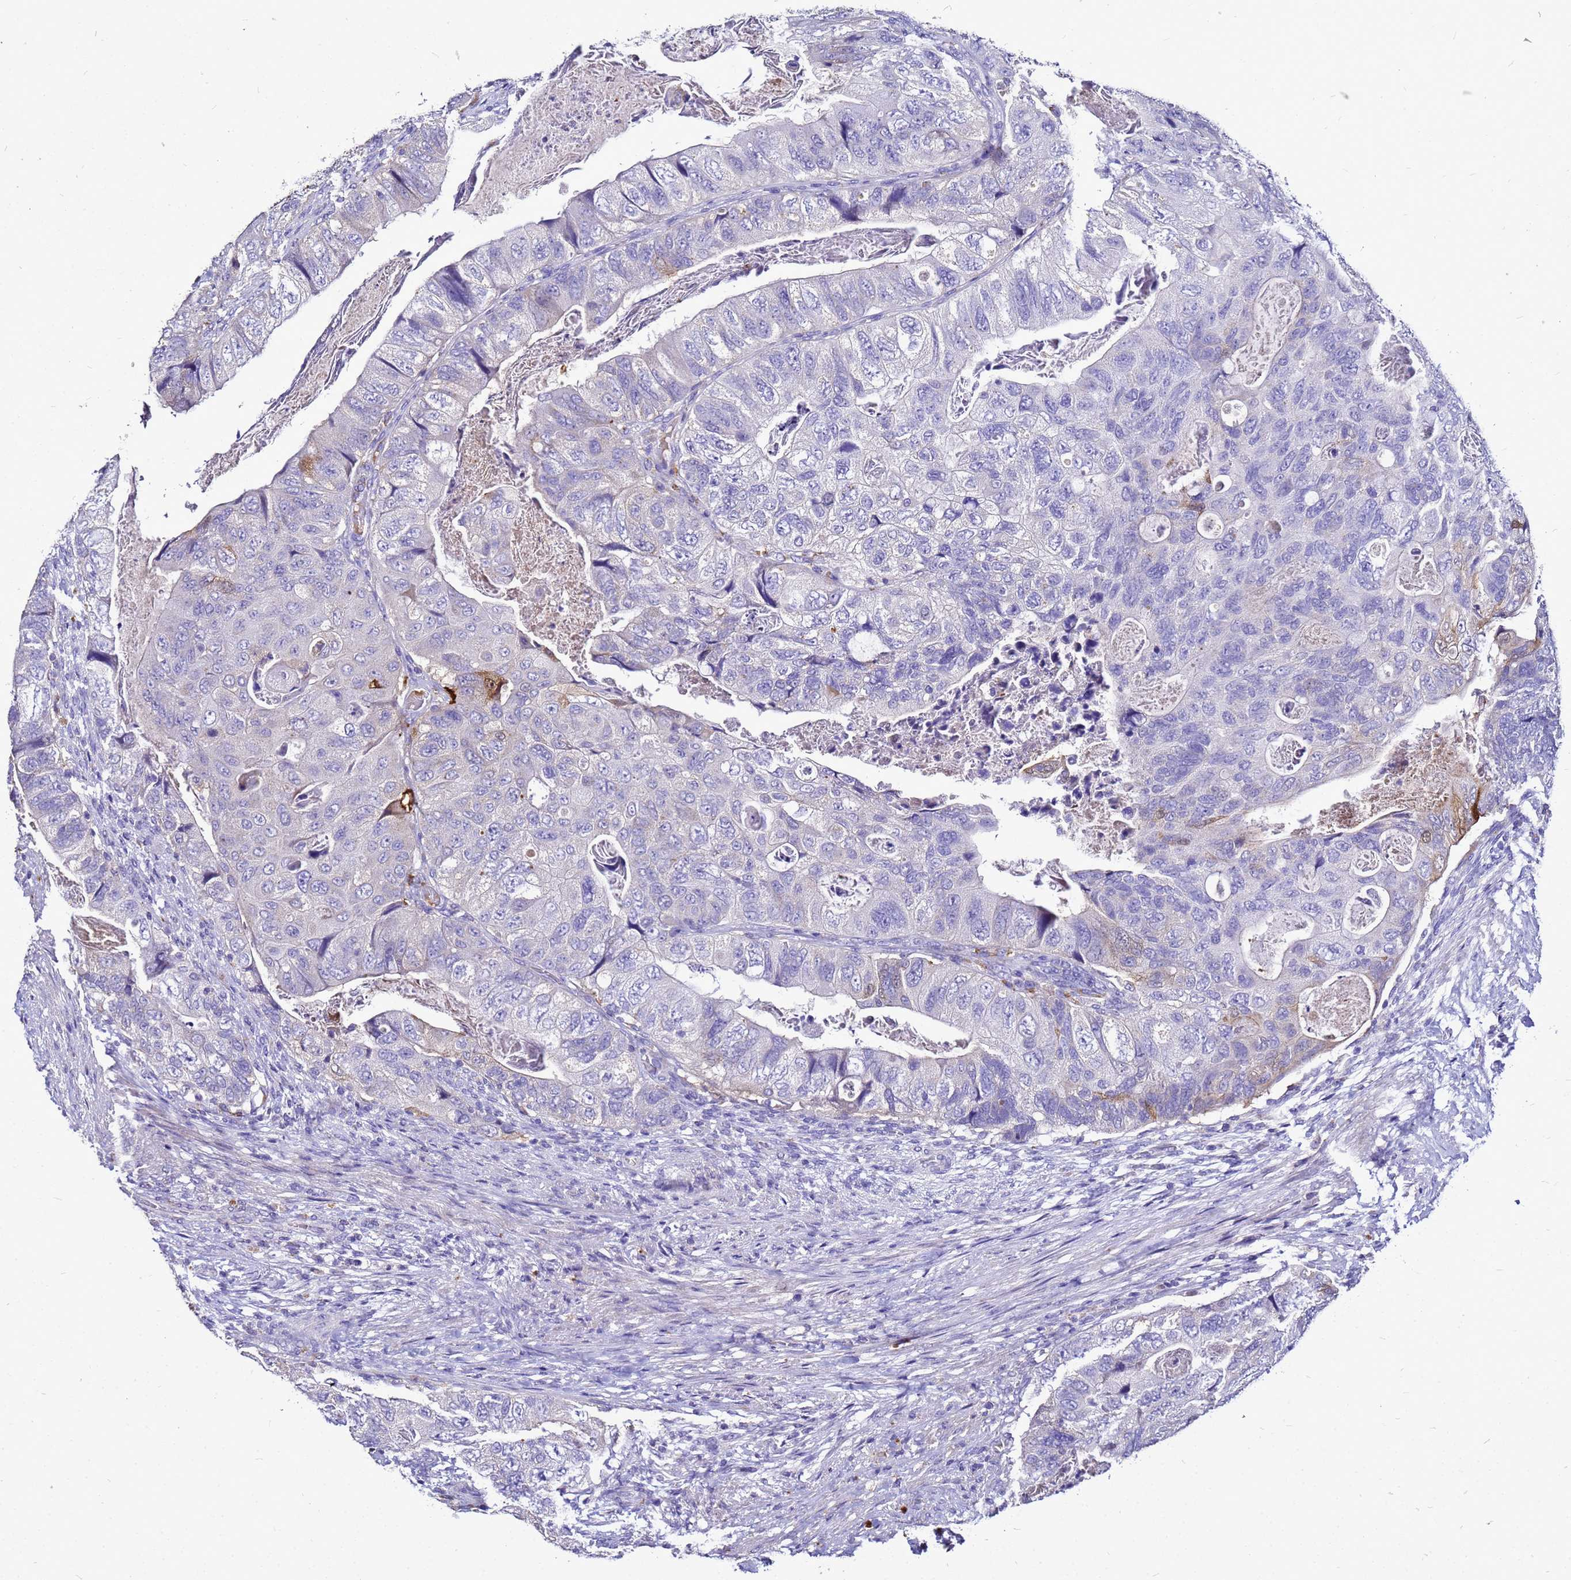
{"staining": {"intensity": "strong", "quantity": "<25%", "location": "cytoplasmic/membranous"}, "tissue": "colorectal cancer", "cell_type": "Tumor cells", "image_type": "cancer", "snomed": [{"axis": "morphology", "description": "Adenocarcinoma, NOS"}, {"axis": "topography", "description": "Rectum"}], "caption": "DAB immunohistochemical staining of human colorectal adenocarcinoma displays strong cytoplasmic/membranous protein expression in approximately <25% of tumor cells. Nuclei are stained in blue.", "gene": "S100A2", "patient": {"sex": "male", "age": 63}}